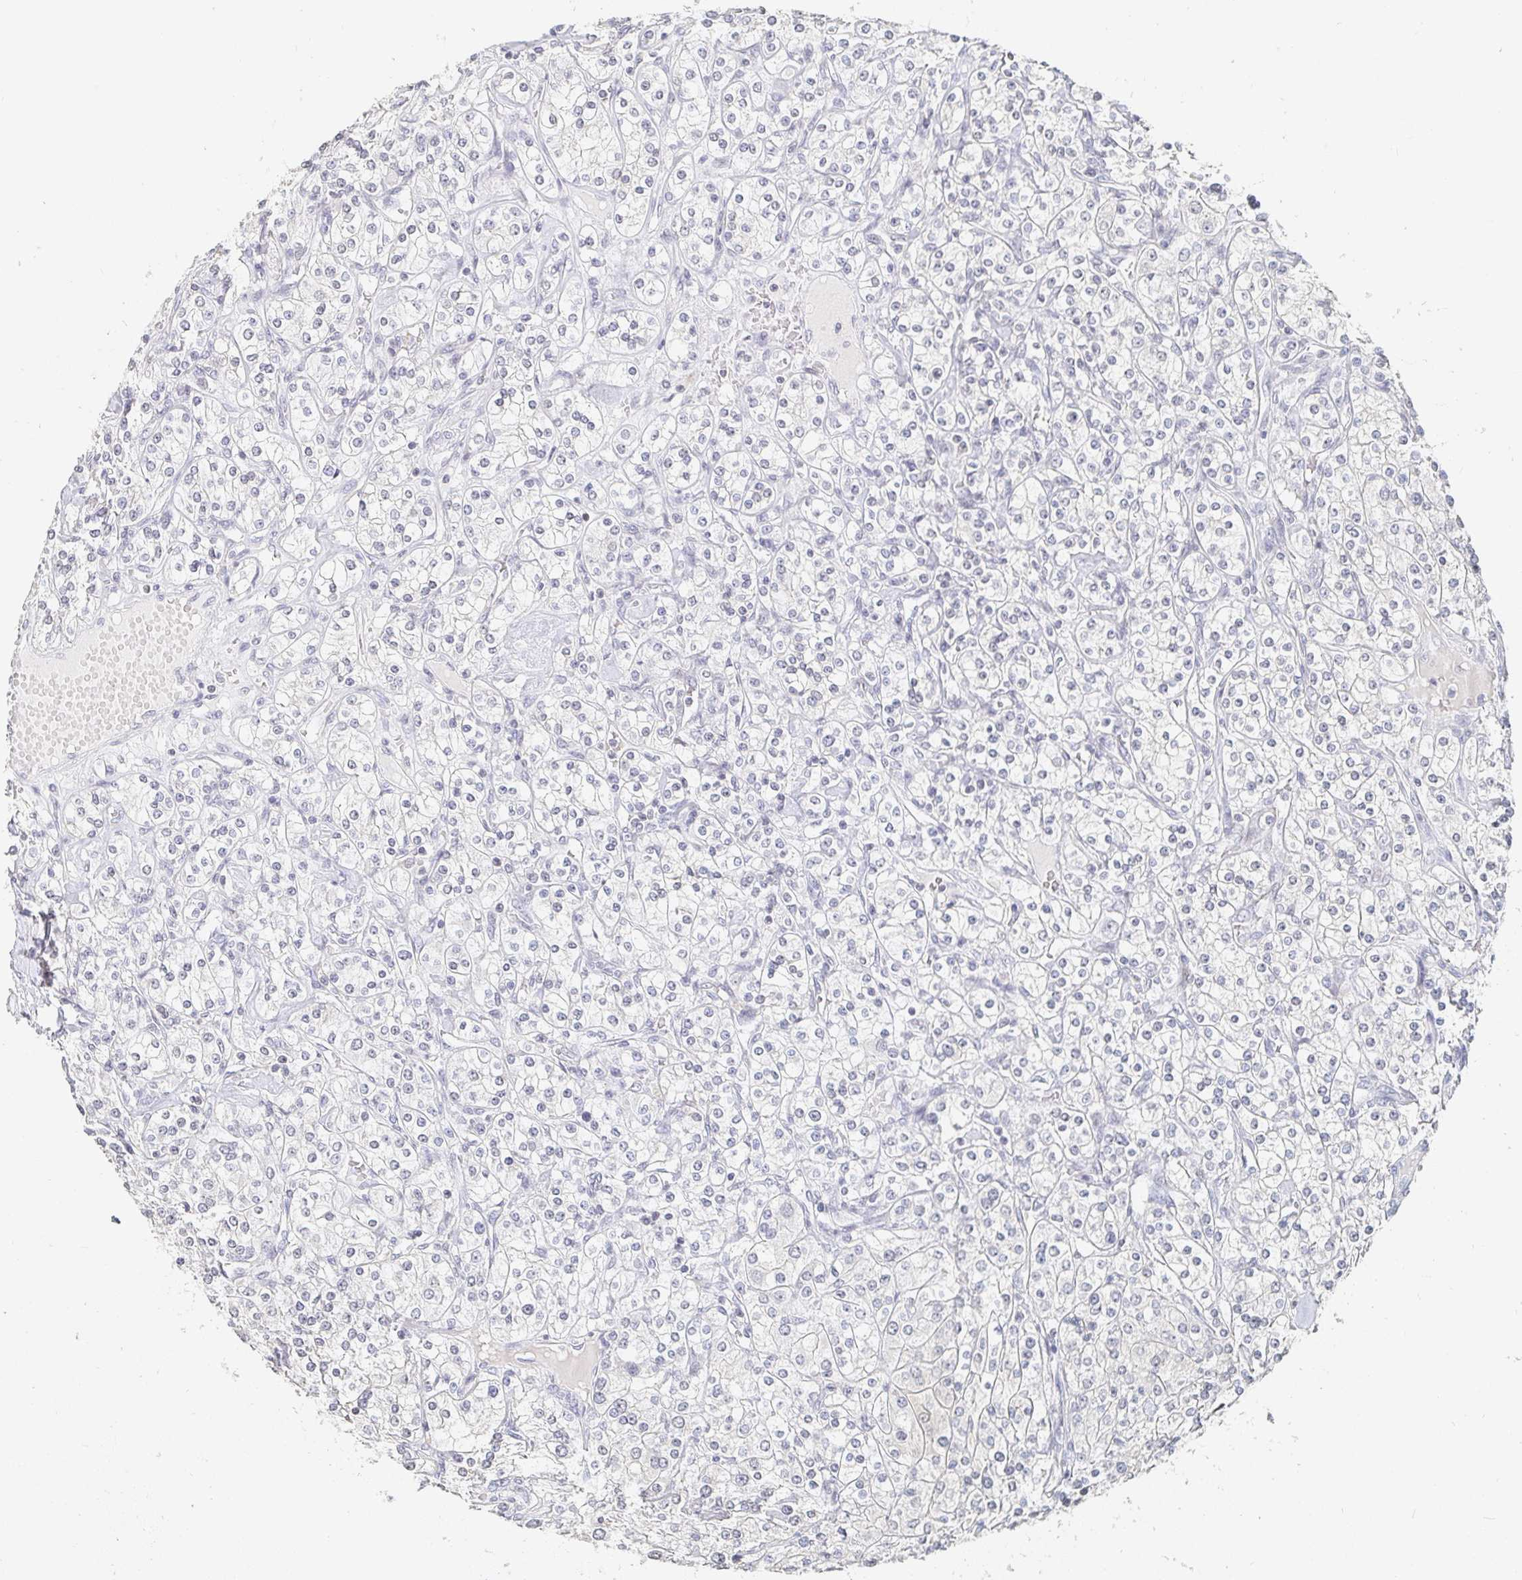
{"staining": {"intensity": "negative", "quantity": "none", "location": "none"}, "tissue": "renal cancer", "cell_type": "Tumor cells", "image_type": "cancer", "snomed": [{"axis": "morphology", "description": "Adenocarcinoma, NOS"}, {"axis": "topography", "description": "Kidney"}], "caption": "The immunohistochemistry photomicrograph has no significant positivity in tumor cells of renal cancer (adenocarcinoma) tissue.", "gene": "NME9", "patient": {"sex": "male", "age": 77}}